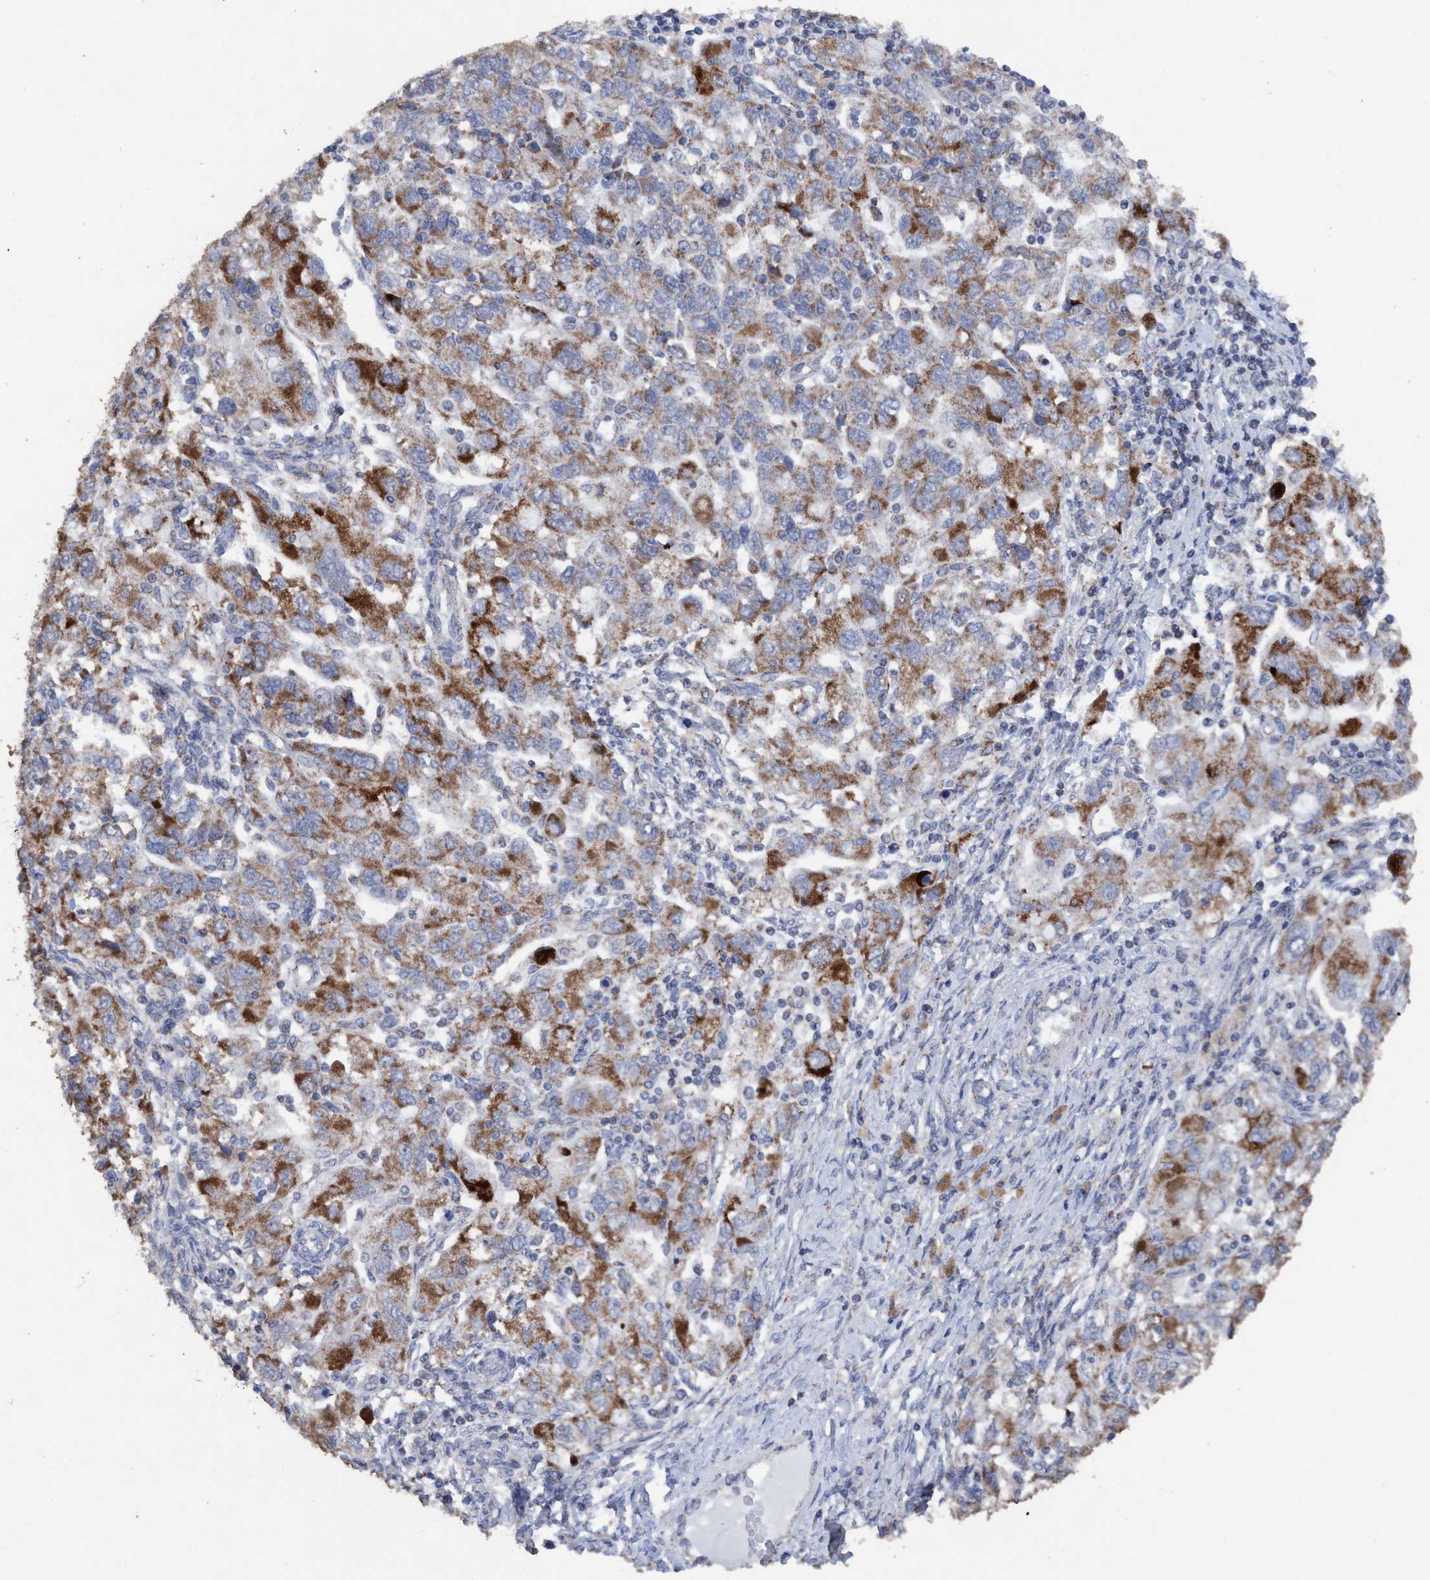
{"staining": {"intensity": "moderate", "quantity": ">75%", "location": "cytoplasmic/membranous"}, "tissue": "ovarian cancer", "cell_type": "Tumor cells", "image_type": "cancer", "snomed": [{"axis": "morphology", "description": "Carcinoma, NOS"}, {"axis": "morphology", "description": "Cystadenocarcinoma, serous, NOS"}, {"axis": "topography", "description": "Ovary"}], "caption": "A brown stain shows moderate cytoplasmic/membranous staining of a protein in human ovarian carcinoma tumor cells.", "gene": "RSAD1", "patient": {"sex": "female", "age": 69}}